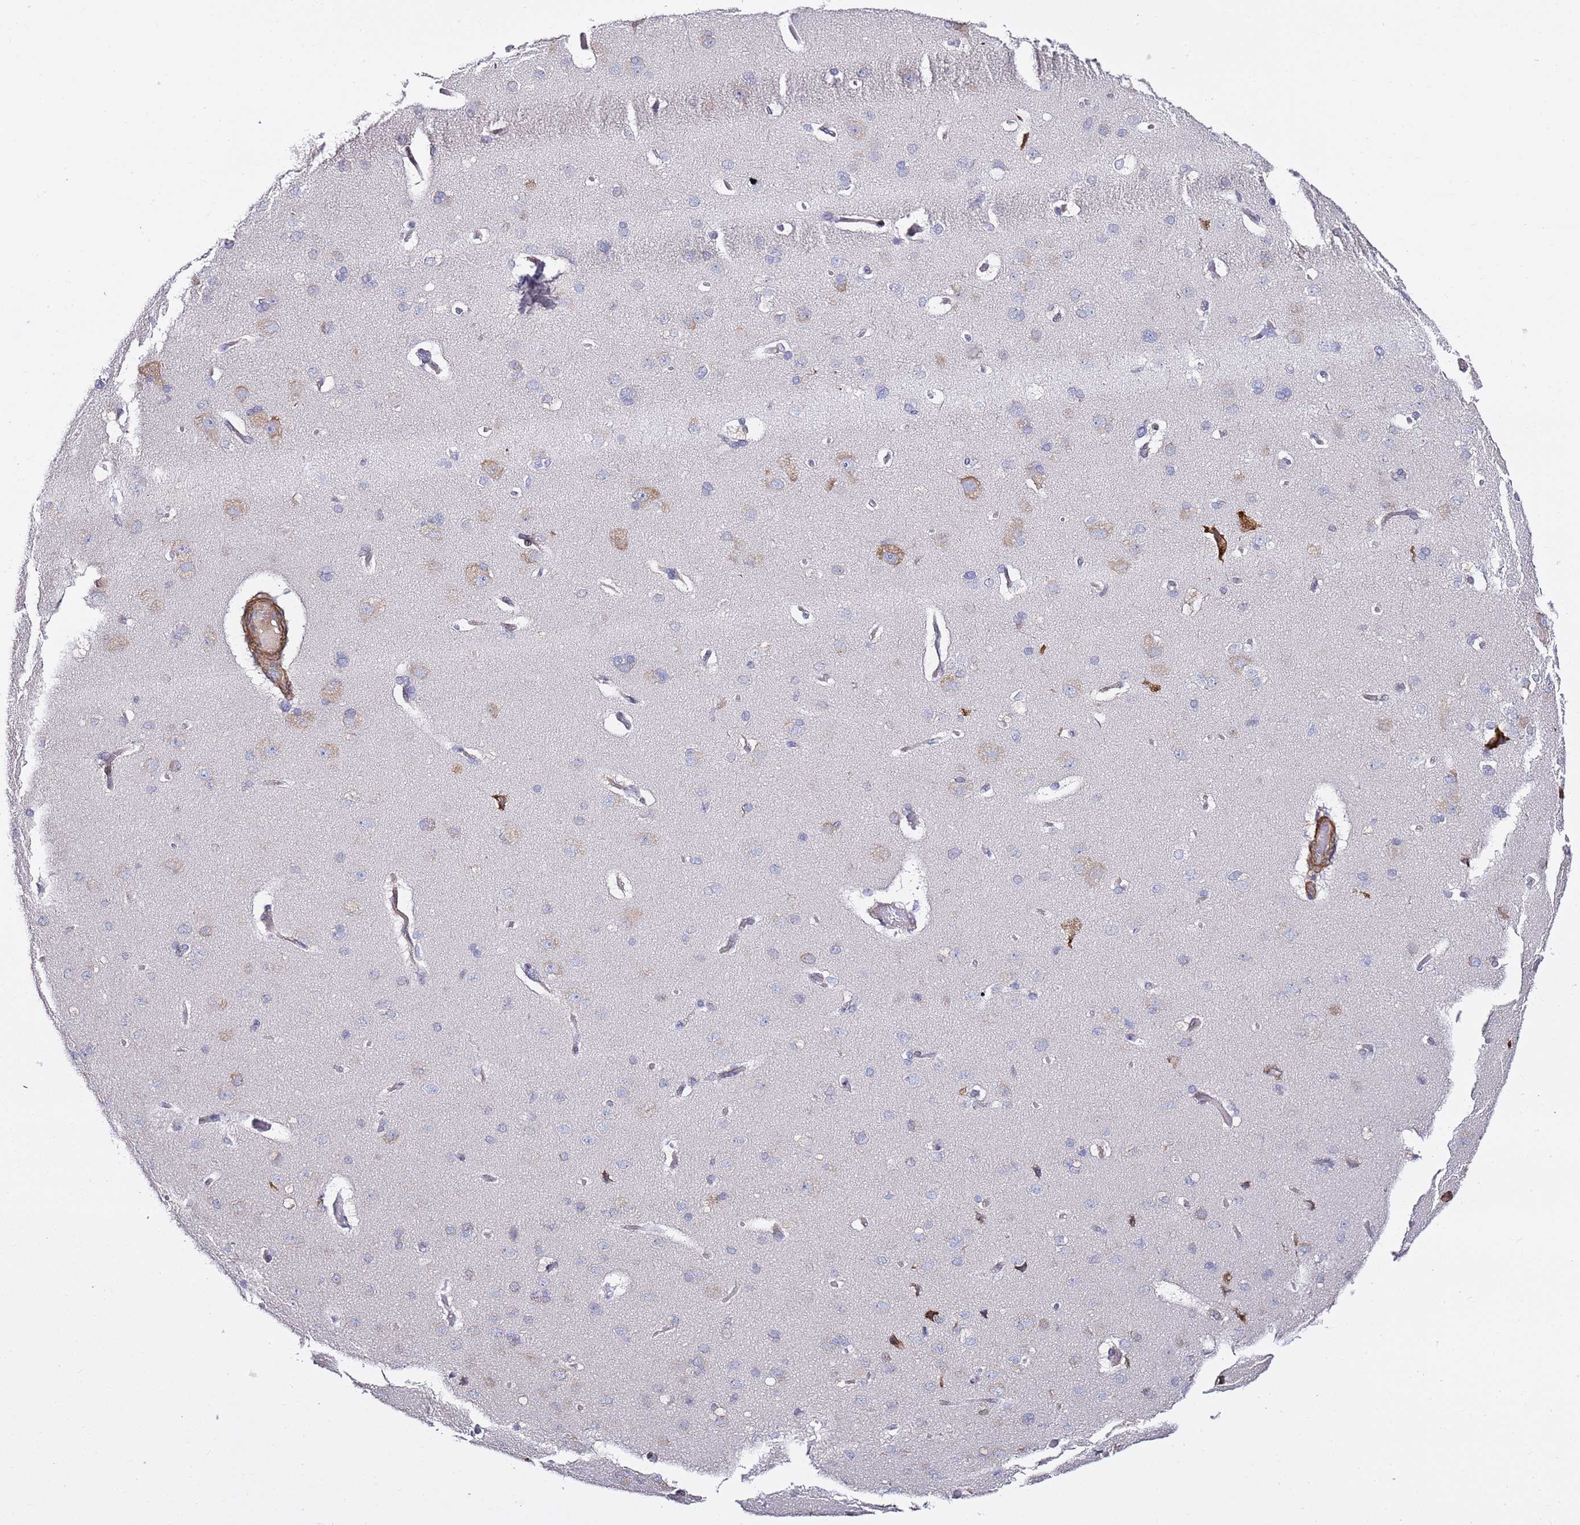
{"staining": {"intensity": "moderate", "quantity": "25%-75%", "location": "cytoplasmic/membranous"}, "tissue": "cerebral cortex", "cell_type": "Endothelial cells", "image_type": "normal", "snomed": [{"axis": "morphology", "description": "Normal tissue, NOS"}, {"axis": "topography", "description": "Cerebral cortex"}], "caption": "The immunohistochemical stain labels moderate cytoplasmic/membranous expression in endothelial cells of unremarkable cerebral cortex.", "gene": "EPS8L1", "patient": {"sex": "male", "age": 62}}